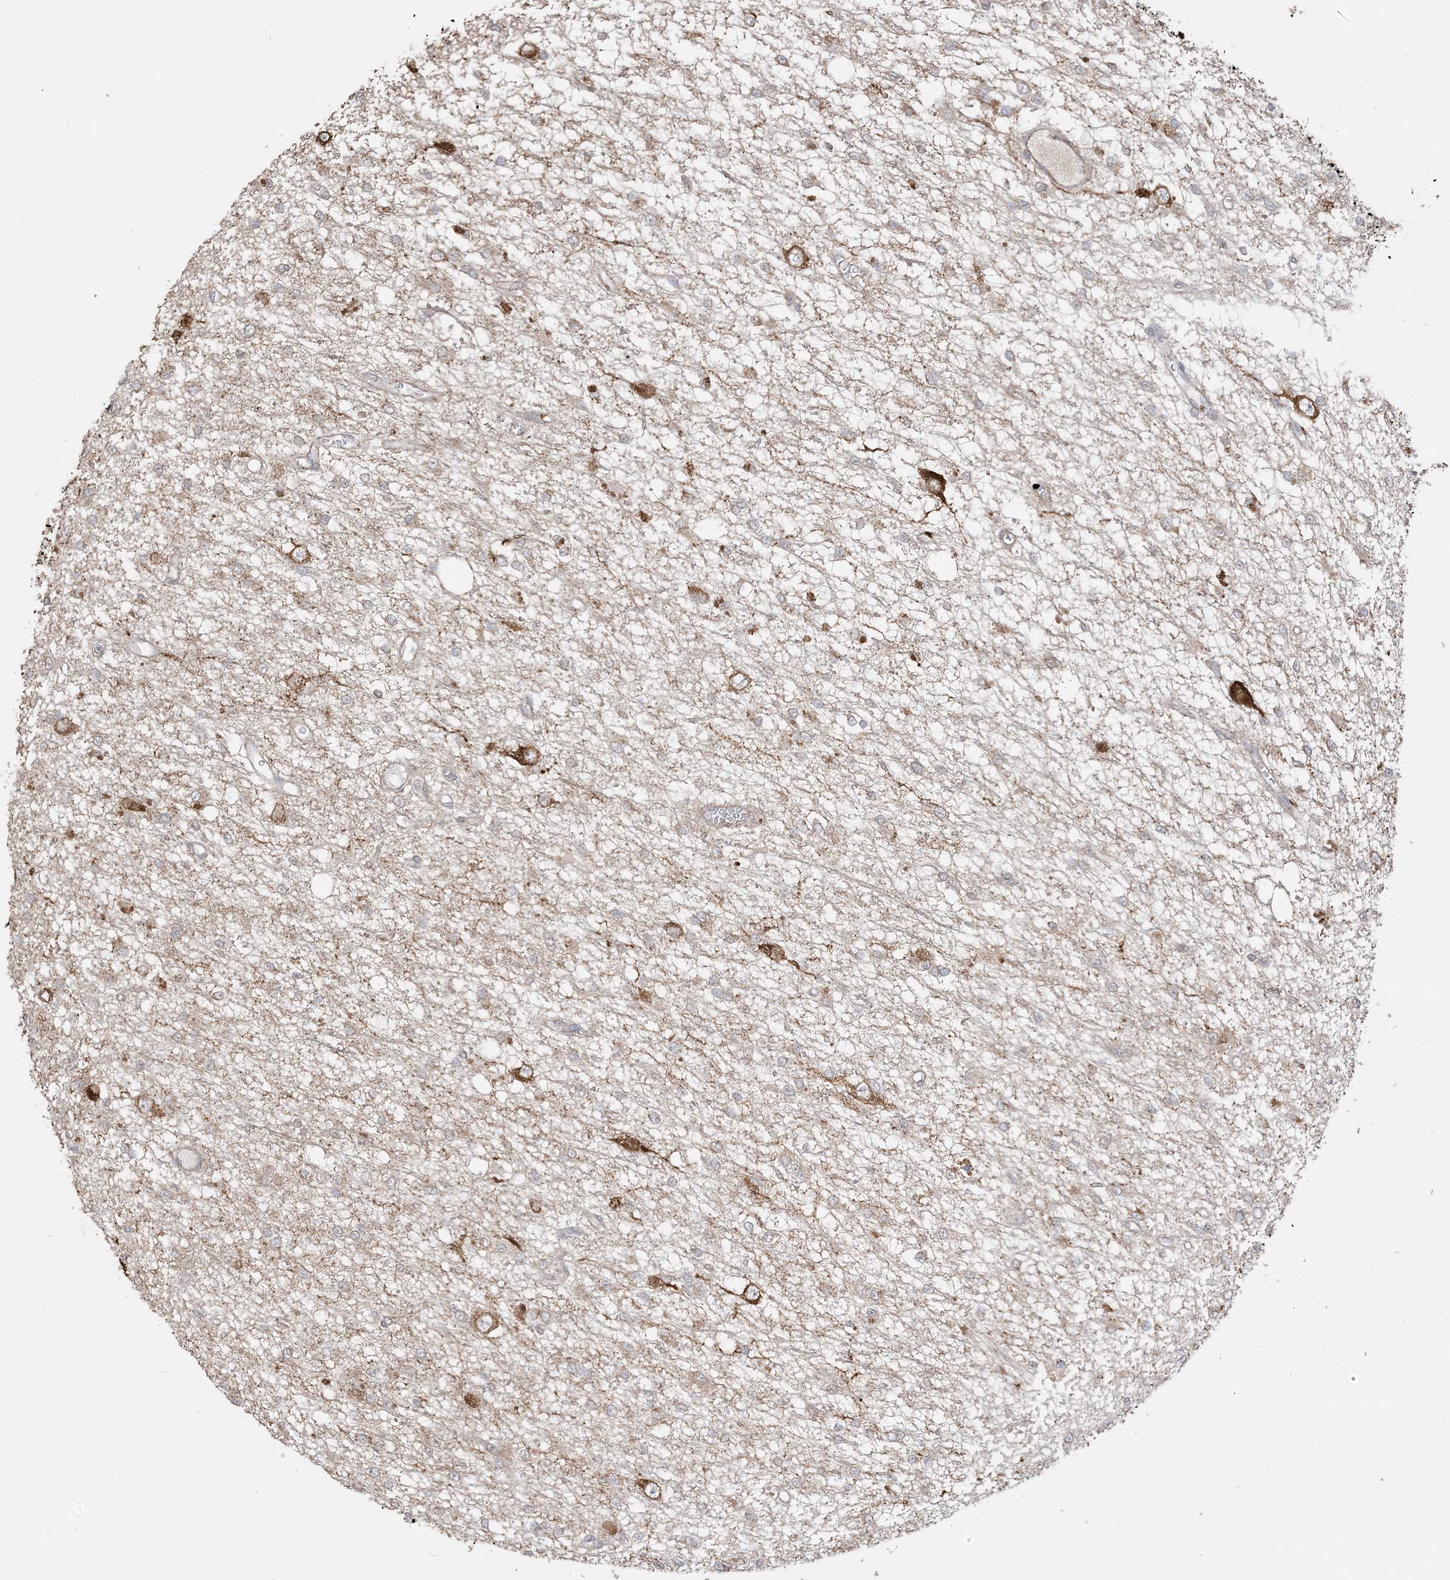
{"staining": {"intensity": "moderate", "quantity": ">75%", "location": "cytoplasmic/membranous"}, "tissue": "glioma", "cell_type": "Tumor cells", "image_type": "cancer", "snomed": [{"axis": "morphology", "description": "Glioma, malignant, Low grade"}, {"axis": "topography", "description": "Brain"}], "caption": "A brown stain highlights moderate cytoplasmic/membranous expression of a protein in human glioma tumor cells. (Stains: DAB in brown, nuclei in blue, Microscopy: brightfield microscopy at high magnification).", "gene": "SIRT3", "patient": {"sex": "male", "age": 38}}